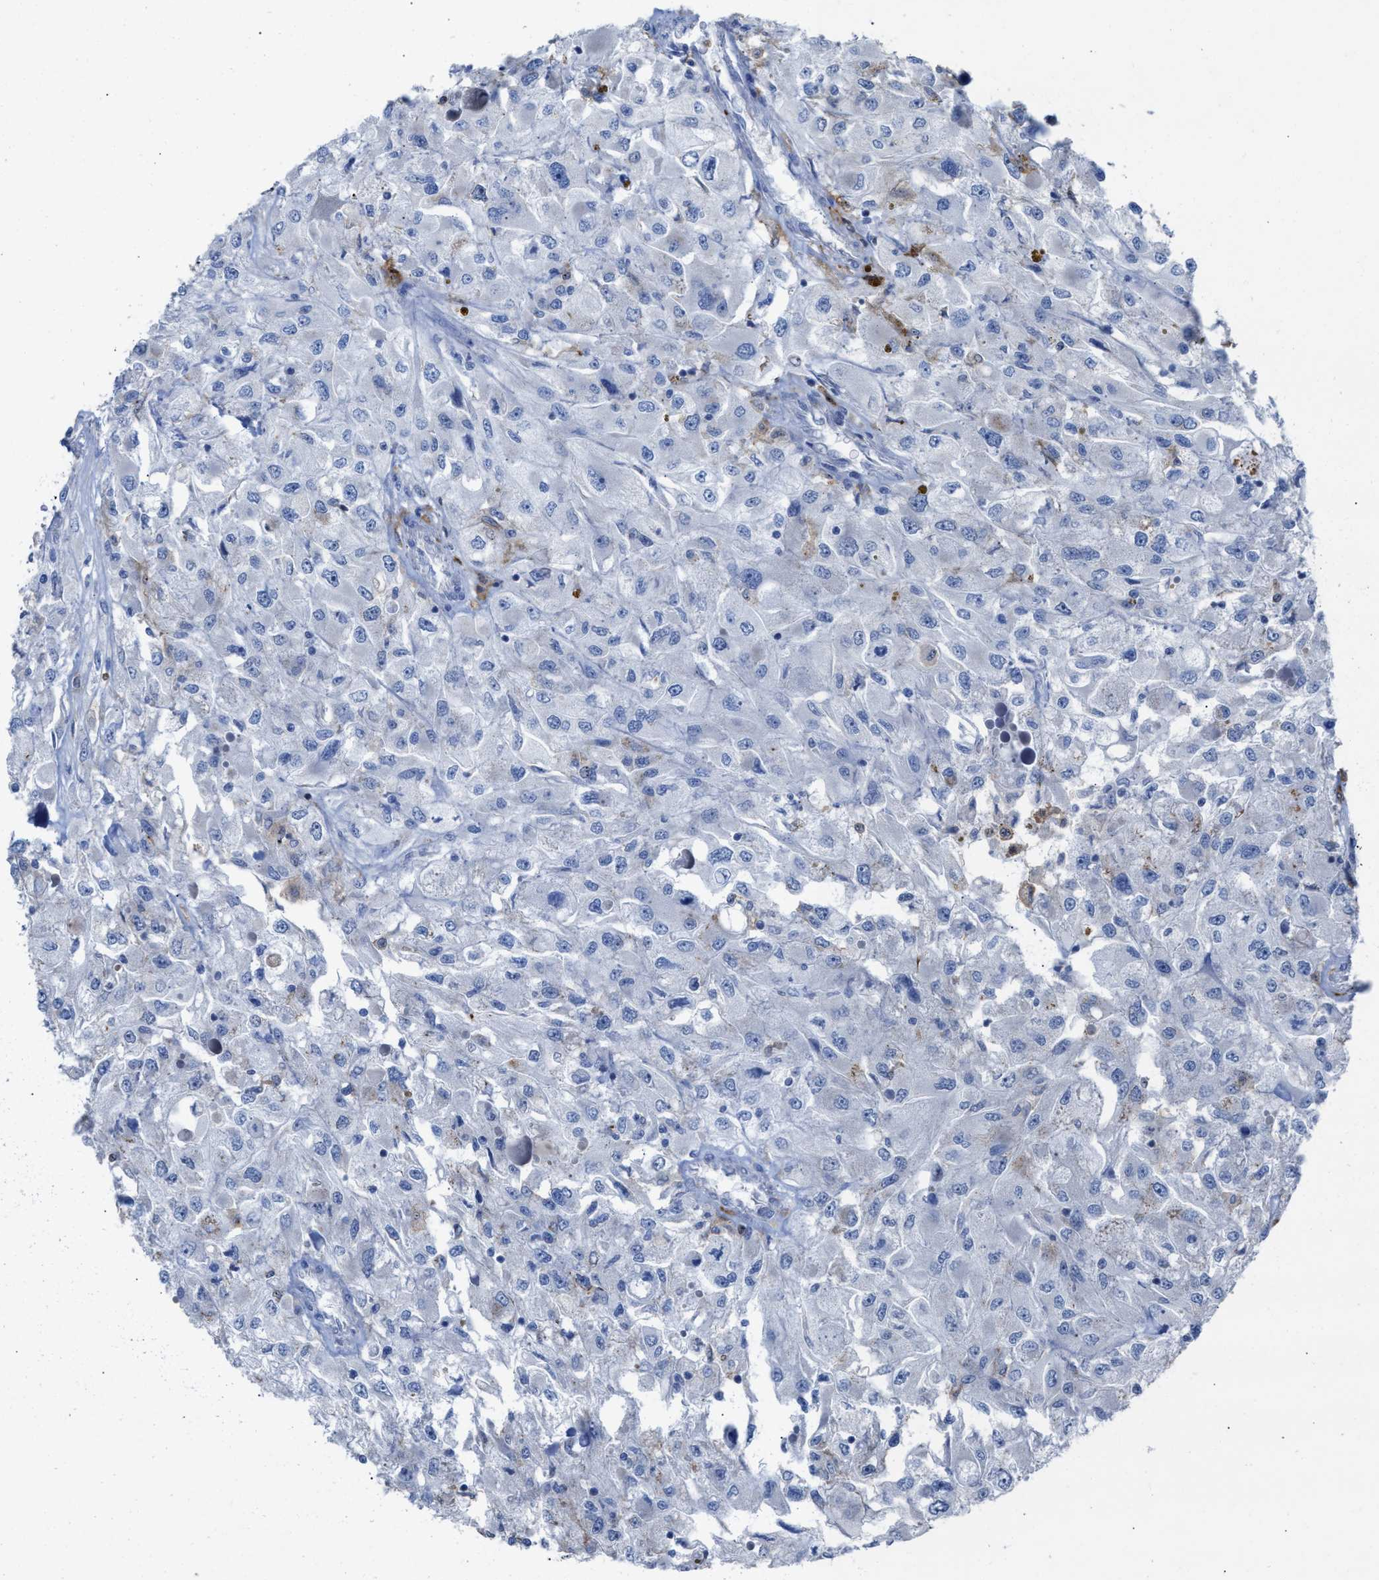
{"staining": {"intensity": "negative", "quantity": "none", "location": "none"}, "tissue": "renal cancer", "cell_type": "Tumor cells", "image_type": "cancer", "snomed": [{"axis": "morphology", "description": "Adenocarcinoma, NOS"}, {"axis": "topography", "description": "Kidney"}], "caption": "Immunohistochemical staining of adenocarcinoma (renal) shows no significant staining in tumor cells.", "gene": "SLC47A1", "patient": {"sex": "female", "age": 52}}